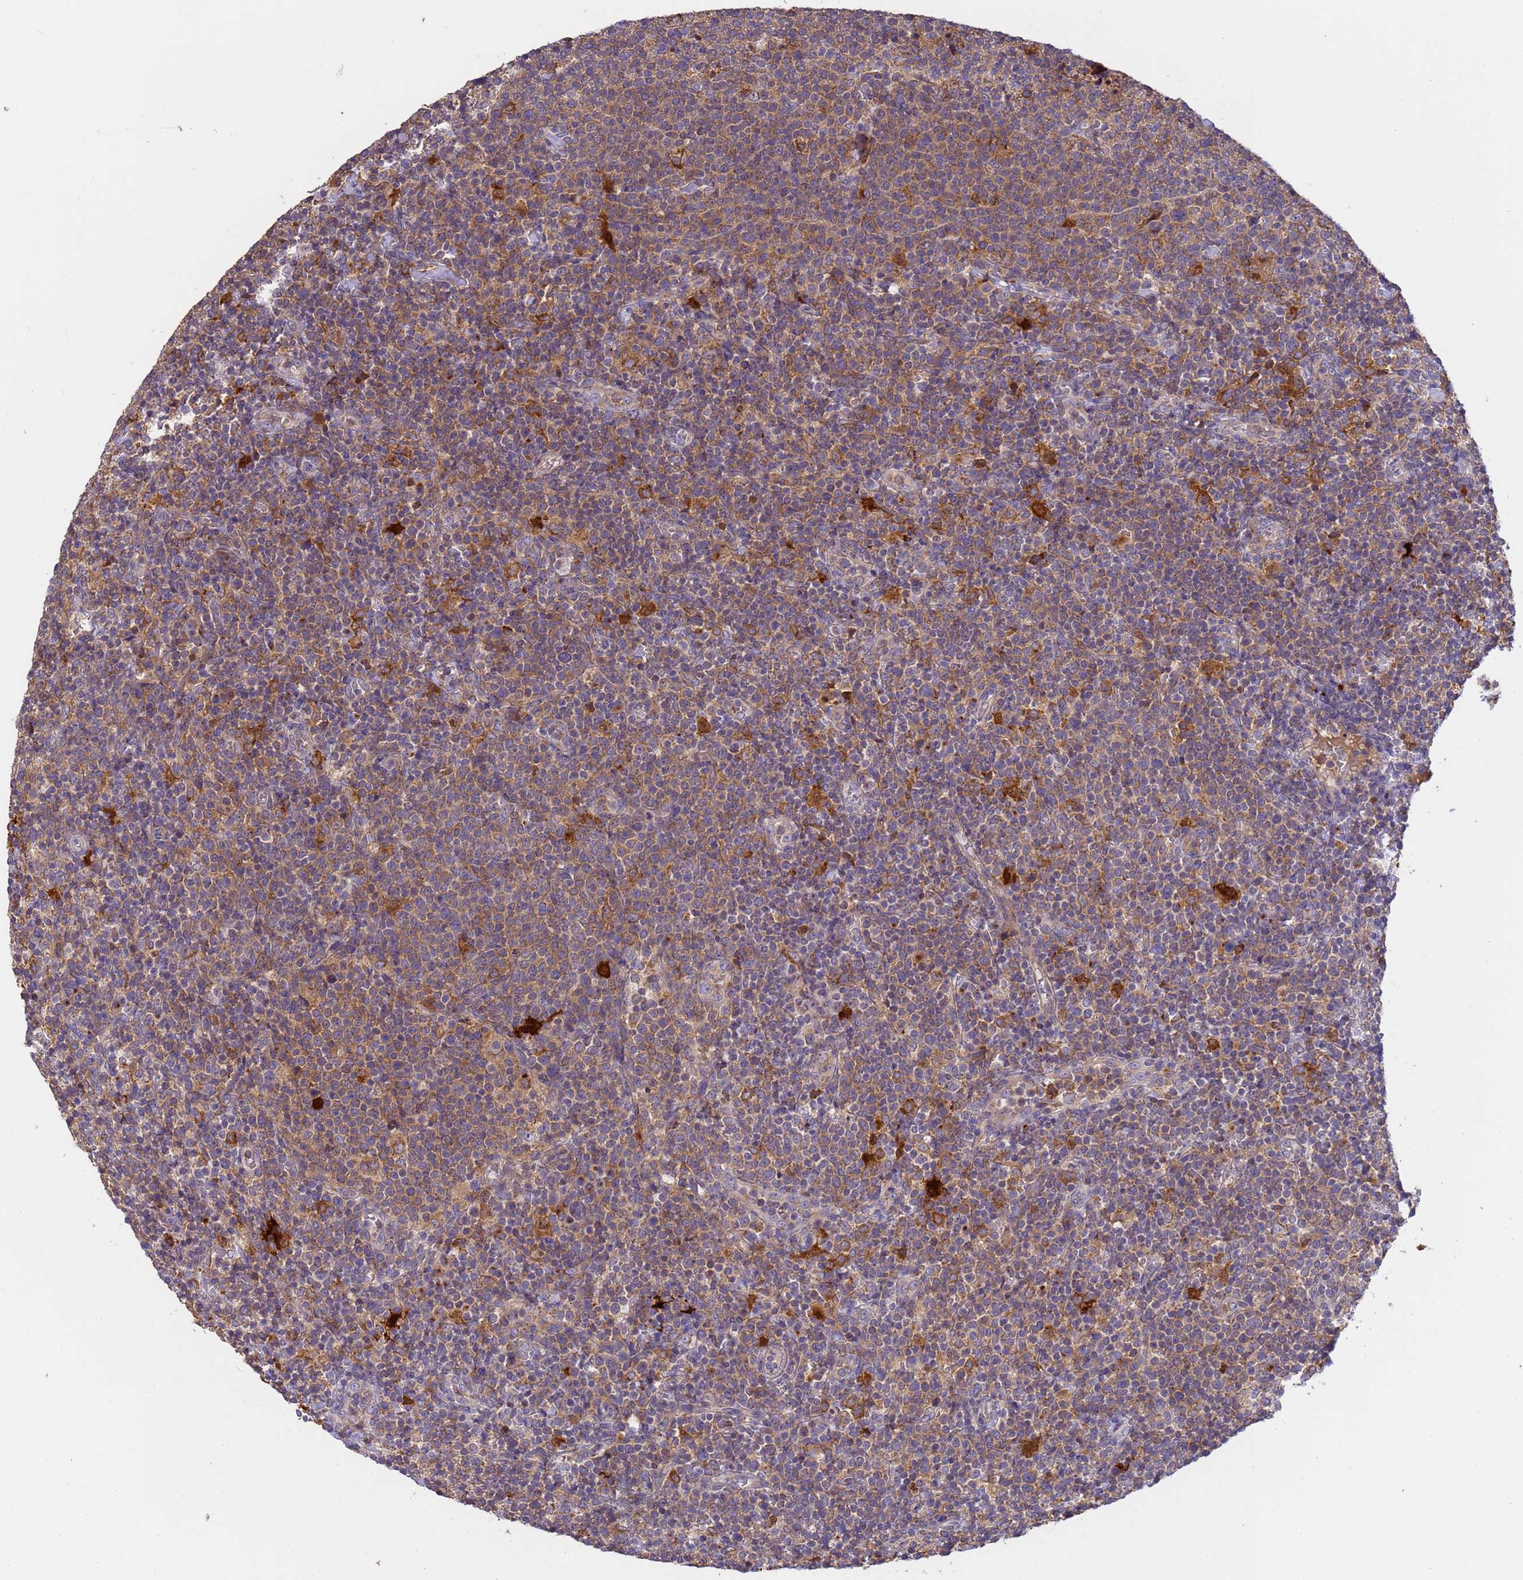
{"staining": {"intensity": "moderate", "quantity": "25%-75%", "location": "cytoplasmic/membranous"}, "tissue": "lymphoma", "cell_type": "Tumor cells", "image_type": "cancer", "snomed": [{"axis": "morphology", "description": "Malignant lymphoma, non-Hodgkin's type, High grade"}, {"axis": "topography", "description": "Lymph node"}], "caption": "IHC image of neoplastic tissue: human malignant lymphoma, non-Hodgkin's type (high-grade) stained using immunohistochemistry demonstrates medium levels of moderate protein expression localized specifically in the cytoplasmic/membranous of tumor cells, appearing as a cytoplasmic/membranous brown color.", "gene": "M6PR", "patient": {"sex": "male", "age": 61}}